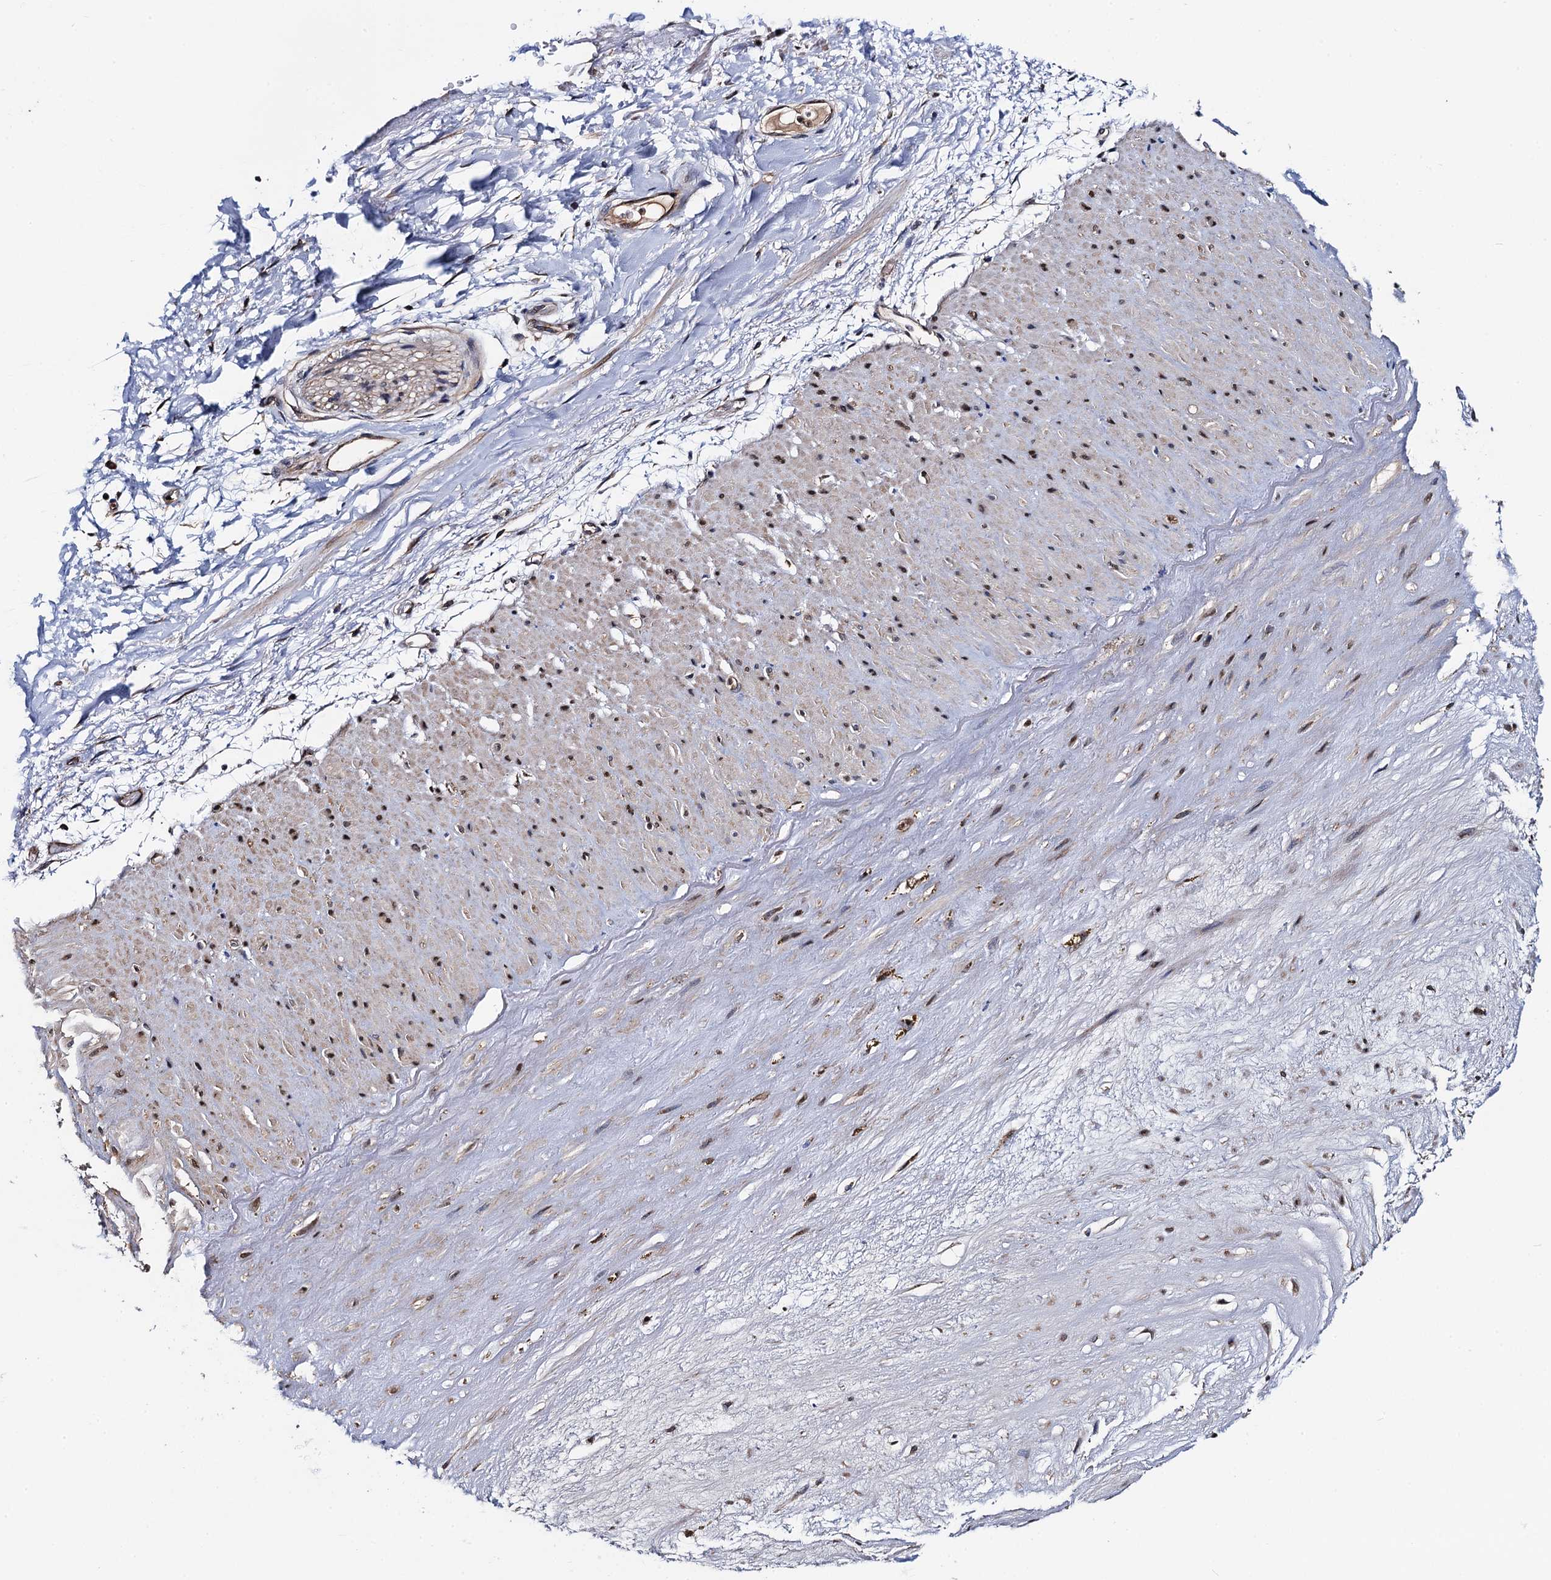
{"staining": {"intensity": "negative", "quantity": "none", "location": "none"}, "tissue": "adipose tissue", "cell_type": "Adipocytes", "image_type": "normal", "snomed": [{"axis": "morphology", "description": "Normal tissue, NOS"}, {"axis": "topography", "description": "Soft tissue"}], "caption": "Photomicrograph shows no protein expression in adipocytes of benign adipose tissue. Nuclei are stained in blue.", "gene": "PTCD3", "patient": {"sex": "male", "age": 72}}